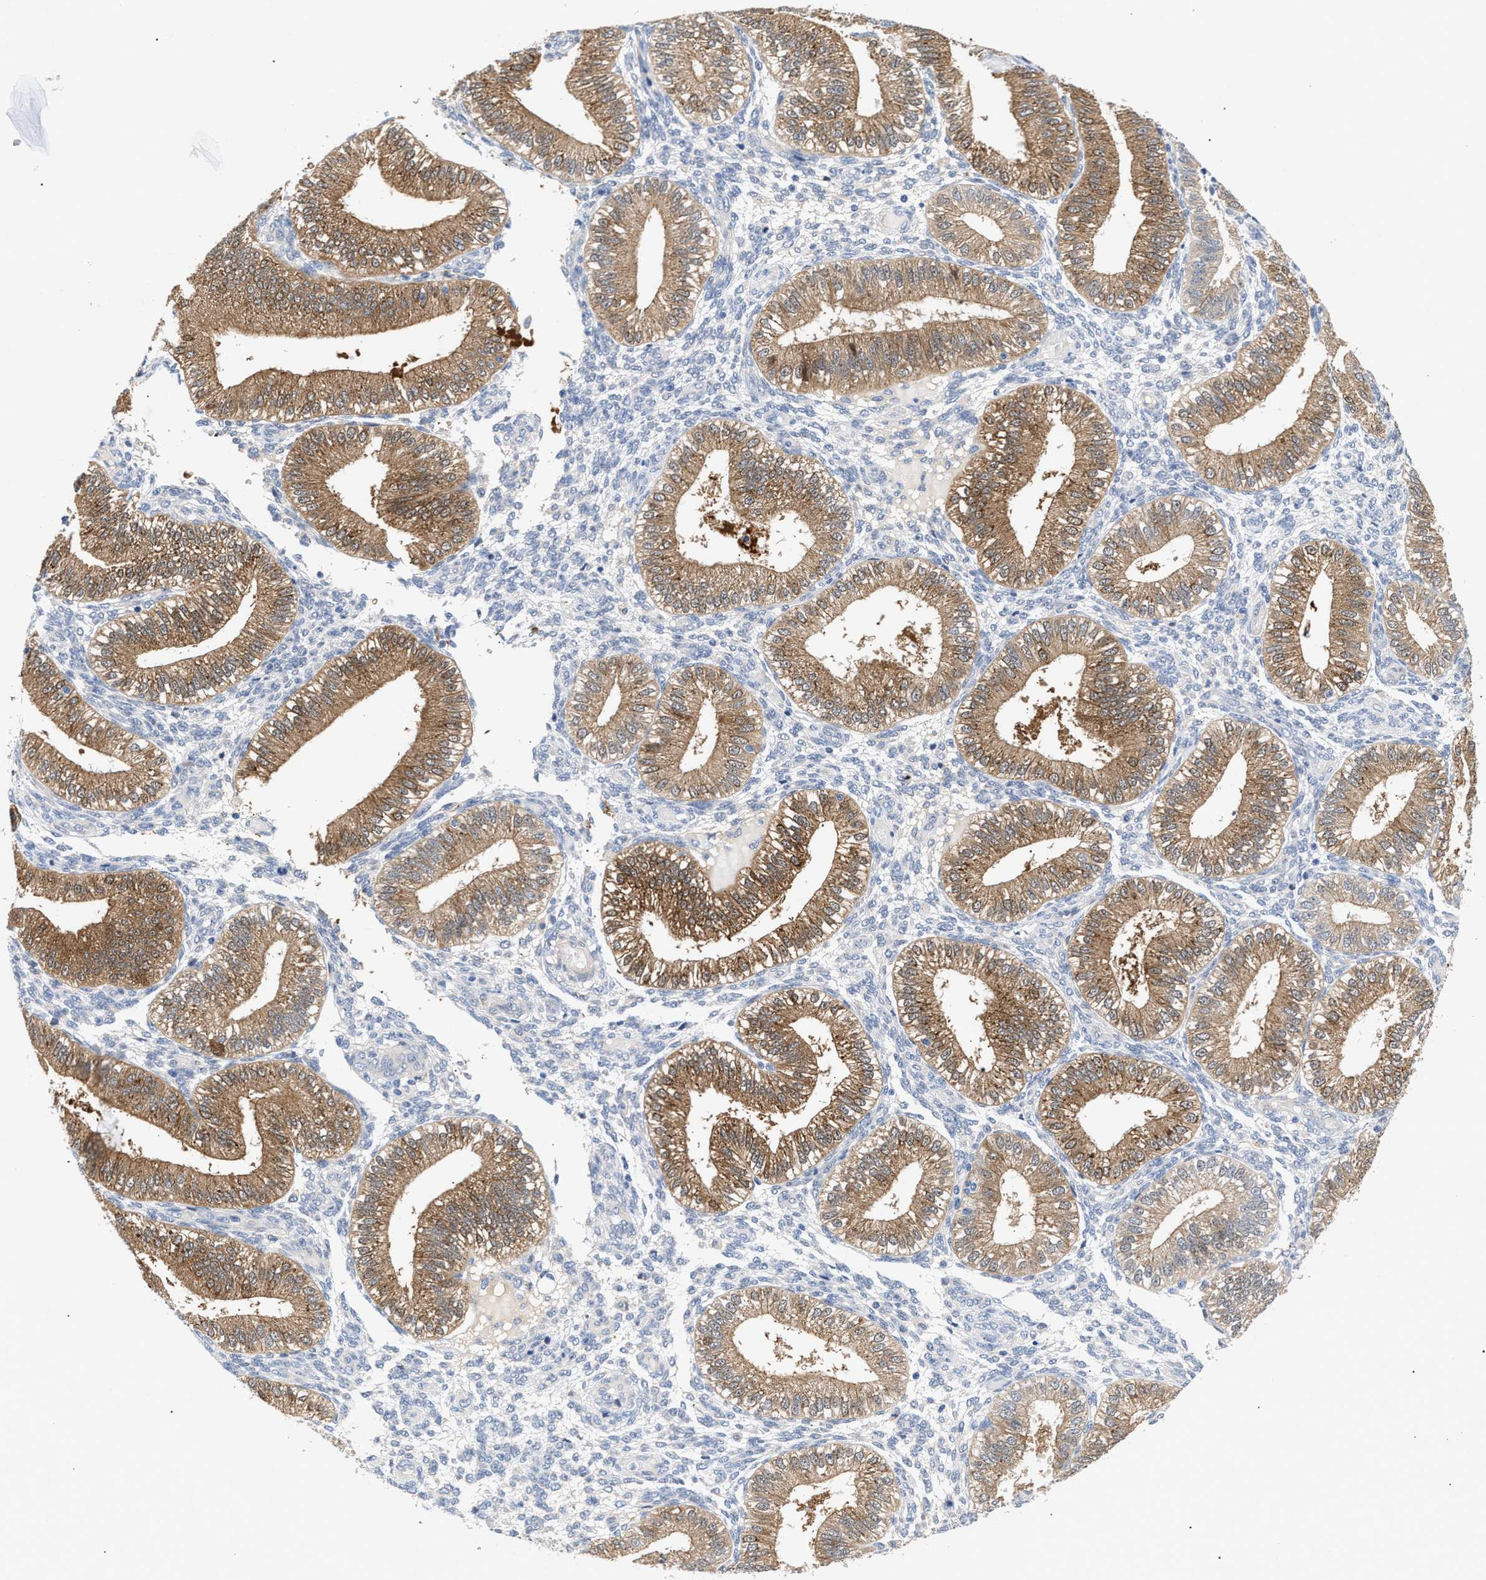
{"staining": {"intensity": "weak", "quantity": "<25%", "location": "cytoplasmic/membranous"}, "tissue": "endometrium", "cell_type": "Cells in endometrial stroma", "image_type": "normal", "snomed": [{"axis": "morphology", "description": "Normal tissue, NOS"}, {"axis": "topography", "description": "Endometrium"}], "caption": "Immunohistochemistry (IHC) histopathology image of normal endometrium stained for a protein (brown), which shows no staining in cells in endometrial stroma.", "gene": "CCDC146", "patient": {"sex": "female", "age": 39}}